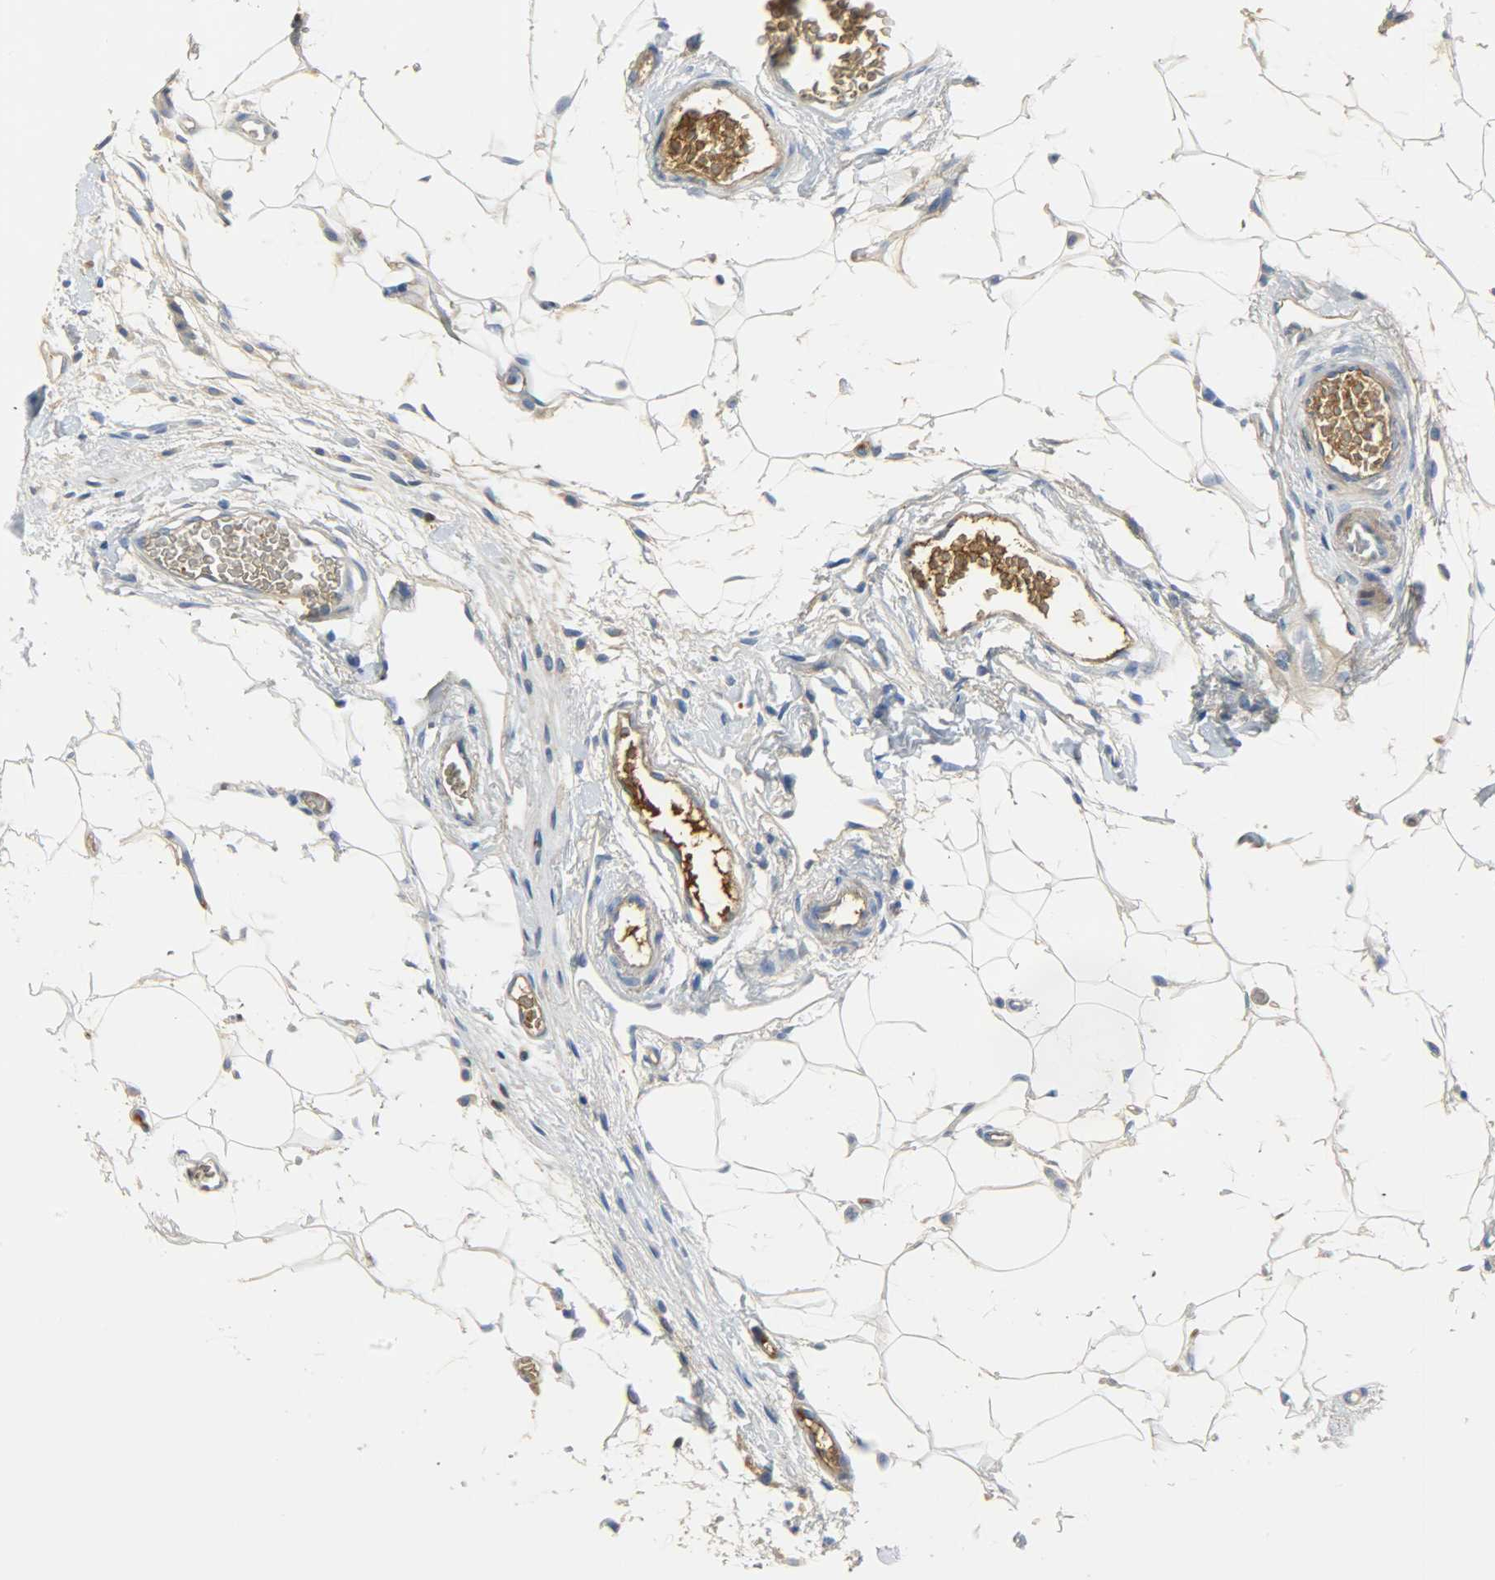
{"staining": {"intensity": "negative", "quantity": "none", "location": "none"}, "tissue": "breast cancer", "cell_type": "Tumor cells", "image_type": "cancer", "snomed": [{"axis": "morphology", "description": "Duct carcinoma"}, {"axis": "topography", "description": "Breast"}], "caption": "There is no significant staining in tumor cells of invasive ductal carcinoma (breast). (Brightfield microscopy of DAB immunohistochemistry (IHC) at high magnification).", "gene": "CRP", "patient": {"sex": "female", "age": 87}}